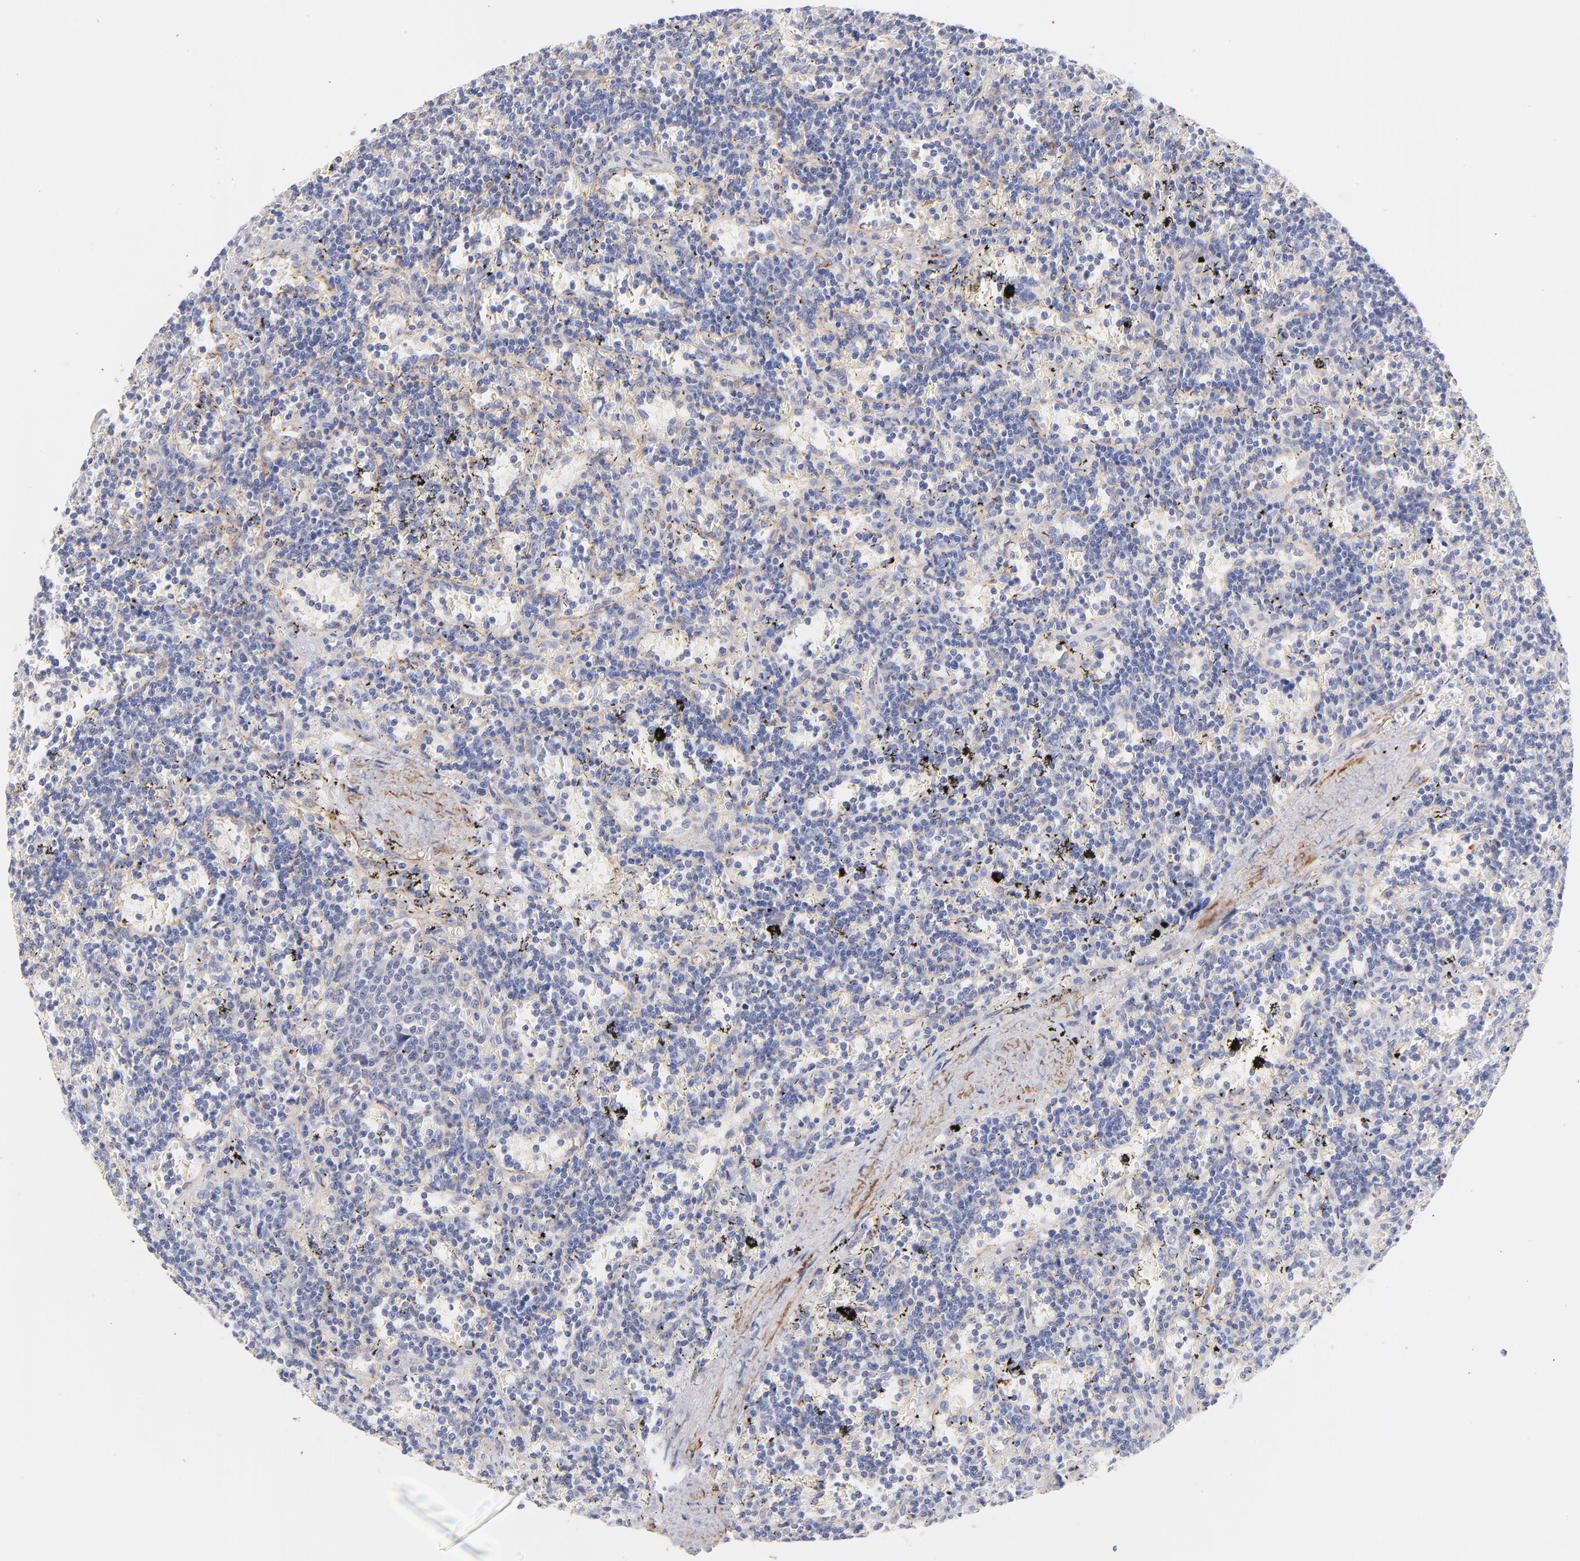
{"staining": {"intensity": "negative", "quantity": "none", "location": "none"}, "tissue": "lymphoma", "cell_type": "Tumor cells", "image_type": "cancer", "snomed": [{"axis": "morphology", "description": "Malignant lymphoma, non-Hodgkin's type, Low grade"}, {"axis": "topography", "description": "Spleen"}], "caption": "A micrograph of lymphoma stained for a protein exhibits no brown staining in tumor cells.", "gene": "ACTA2", "patient": {"sex": "male", "age": 60}}